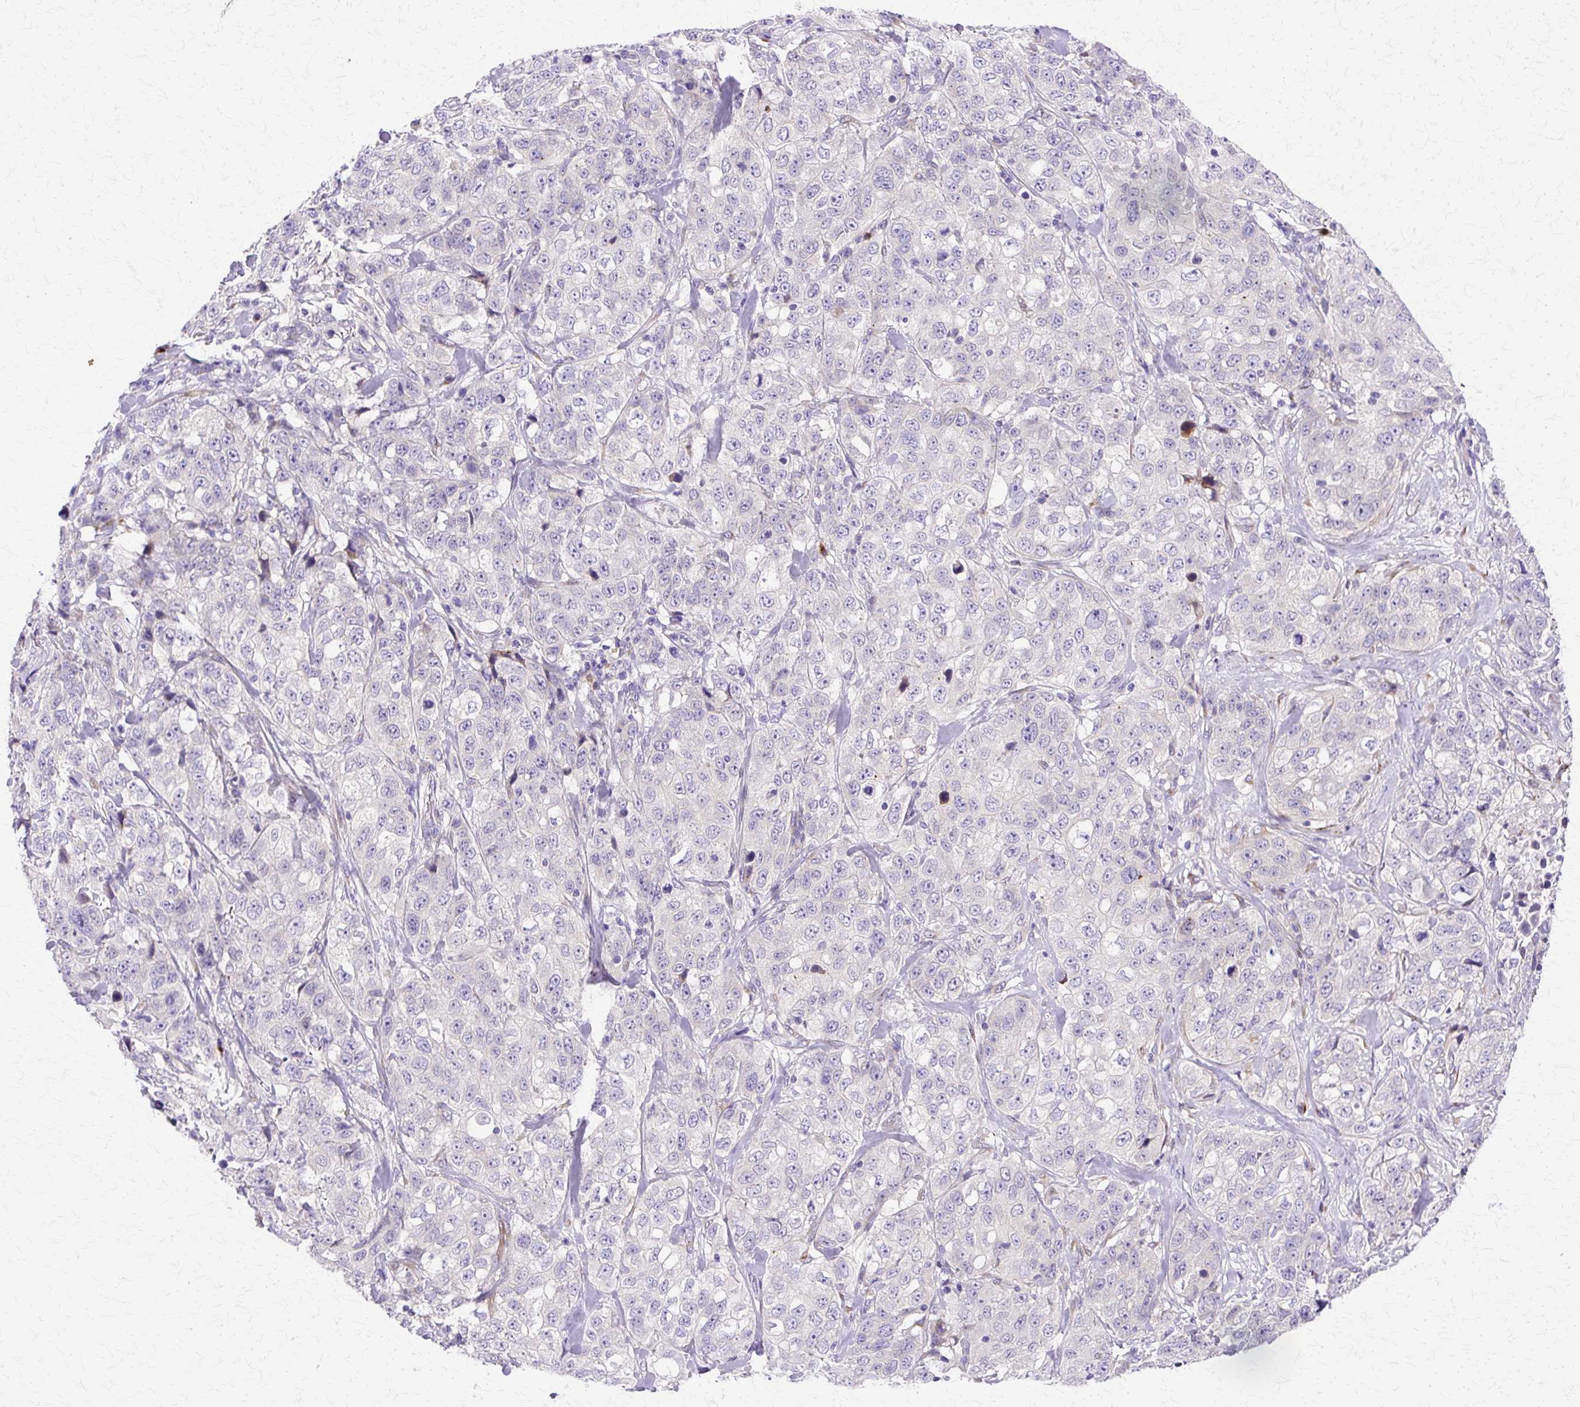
{"staining": {"intensity": "negative", "quantity": "none", "location": "none"}, "tissue": "stomach cancer", "cell_type": "Tumor cells", "image_type": "cancer", "snomed": [{"axis": "morphology", "description": "Adenocarcinoma, NOS"}, {"axis": "topography", "description": "Stomach"}], "caption": "This is a image of immunohistochemistry staining of stomach cancer (adenocarcinoma), which shows no positivity in tumor cells.", "gene": "TBC1D3G", "patient": {"sex": "male", "age": 48}}